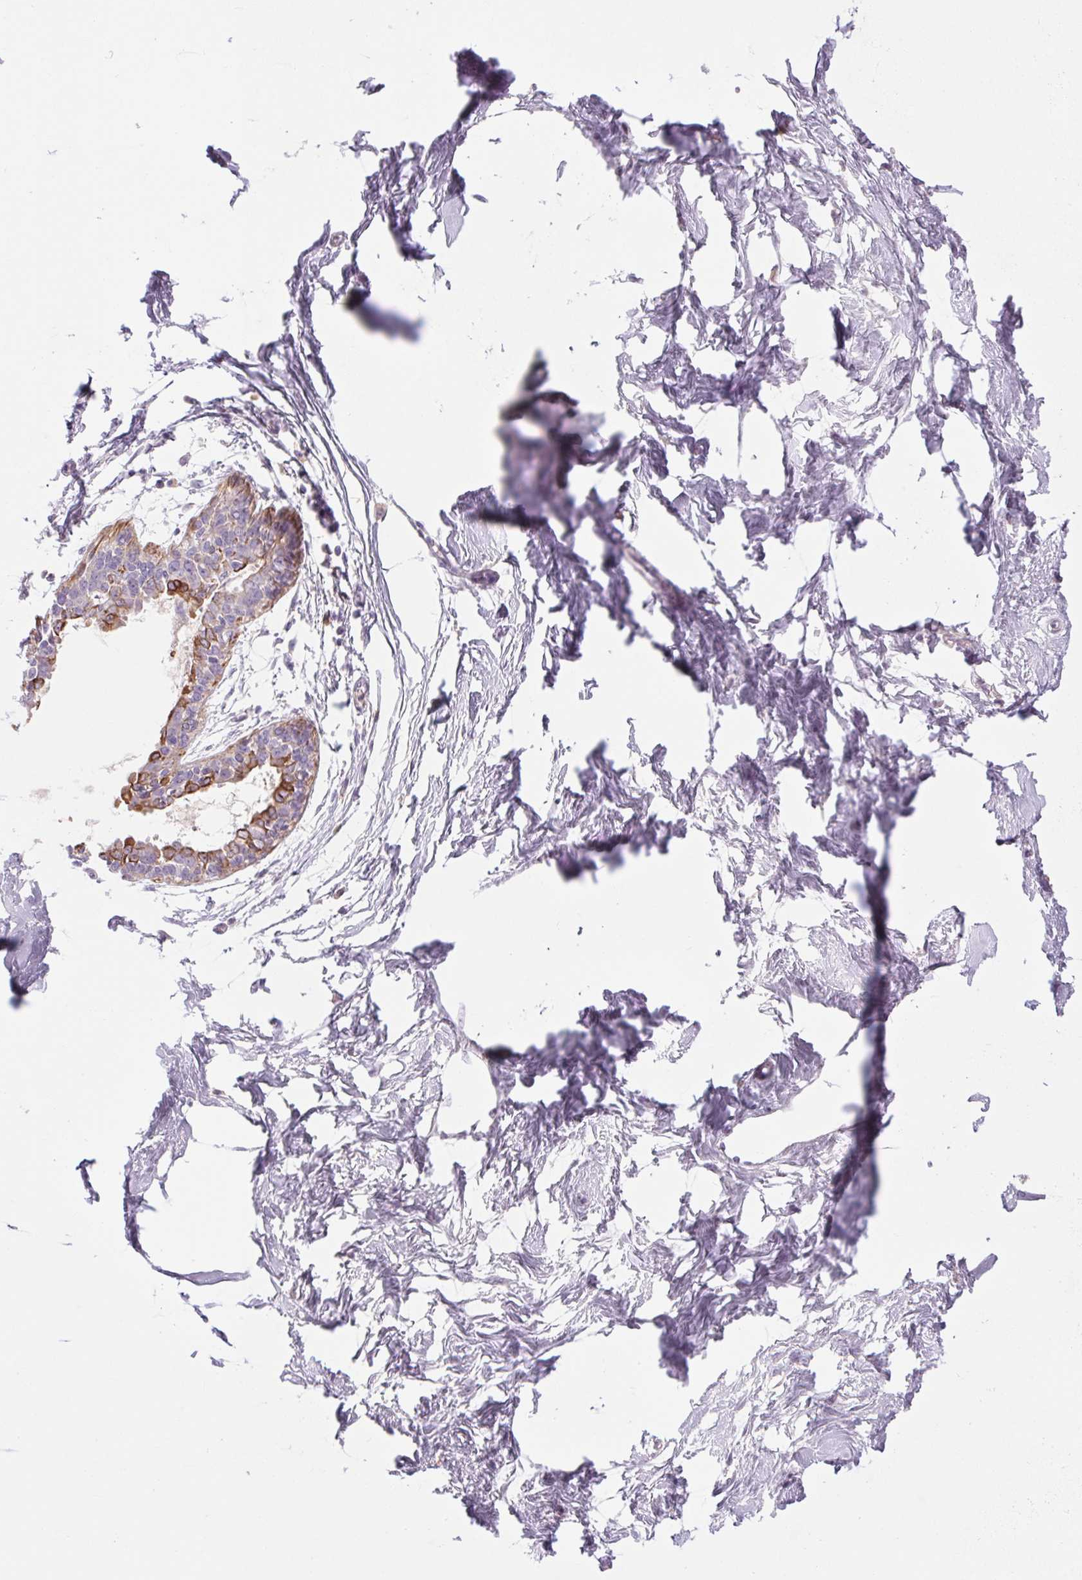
{"staining": {"intensity": "negative", "quantity": "none", "location": "none"}, "tissue": "breast", "cell_type": "Adipocytes", "image_type": "normal", "snomed": [{"axis": "morphology", "description": "Normal tissue, NOS"}, {"axis": "topography", "description": "Breast"}], "caption": "Protein analysis of benign breast reveals no significant staining in adipocytes.", "gene": "KRT1", "patient": {"sex": "female", "age": 45}}